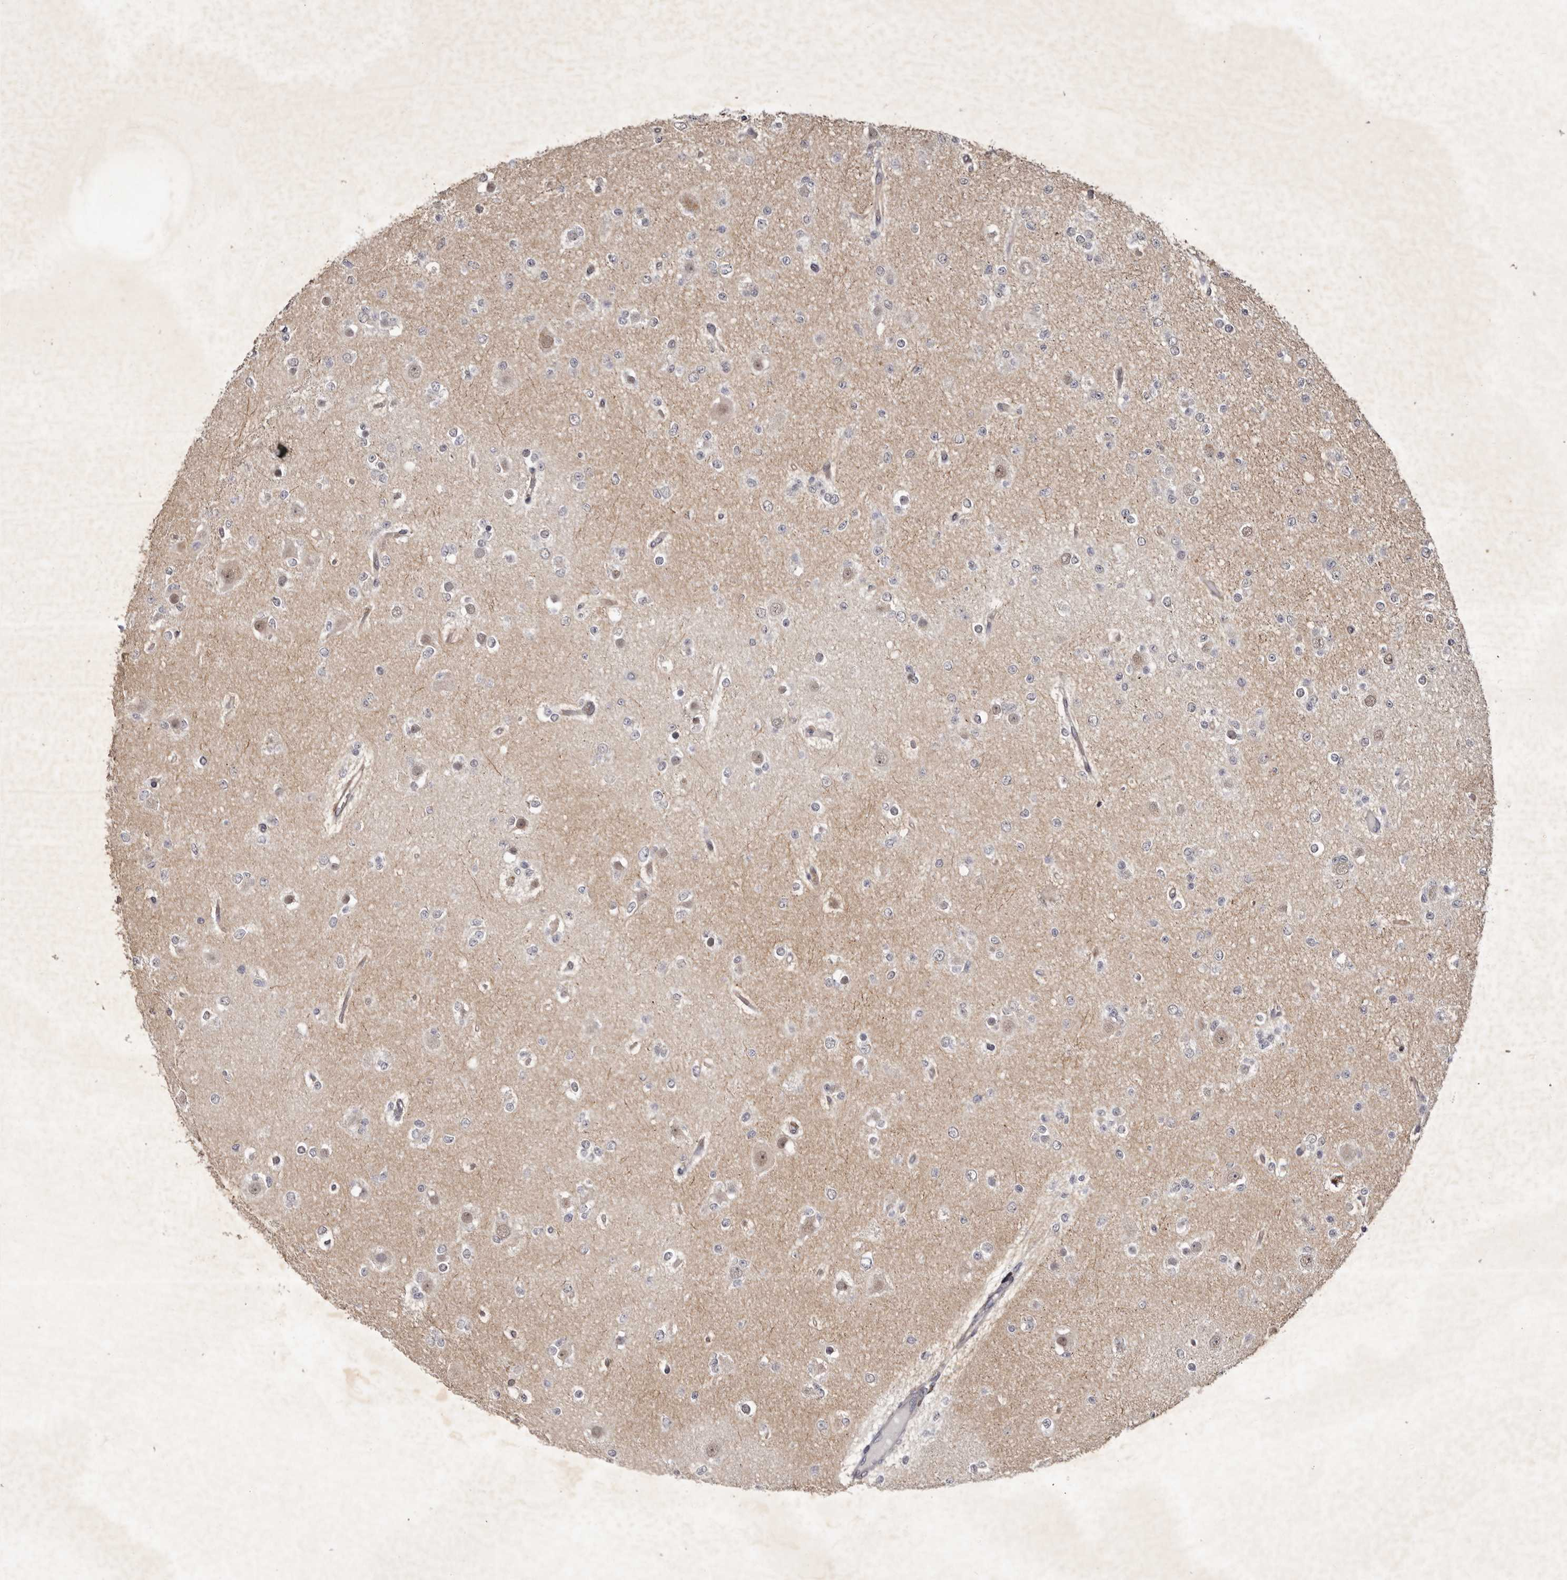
{"staining": {"intensity": "negative", "quantity": "none", "location": "none"}, "tissue": "glioma", "cell_type": "Tumor cells", "image_type": "cancer", "snomed": [{"axis": "morphology", "description": "Glioma, malignant, Low grade"}, {"axis": "topography", "description": "Brain"}], "caption": "Immunohistochemical staining of glioma exhibits no significant expression in tumor cells. (Immunohistochemistry, brightfield microscopy, high magnification).", "gene": "ABL1", "patient": {"sex": "female", "age": 22}}